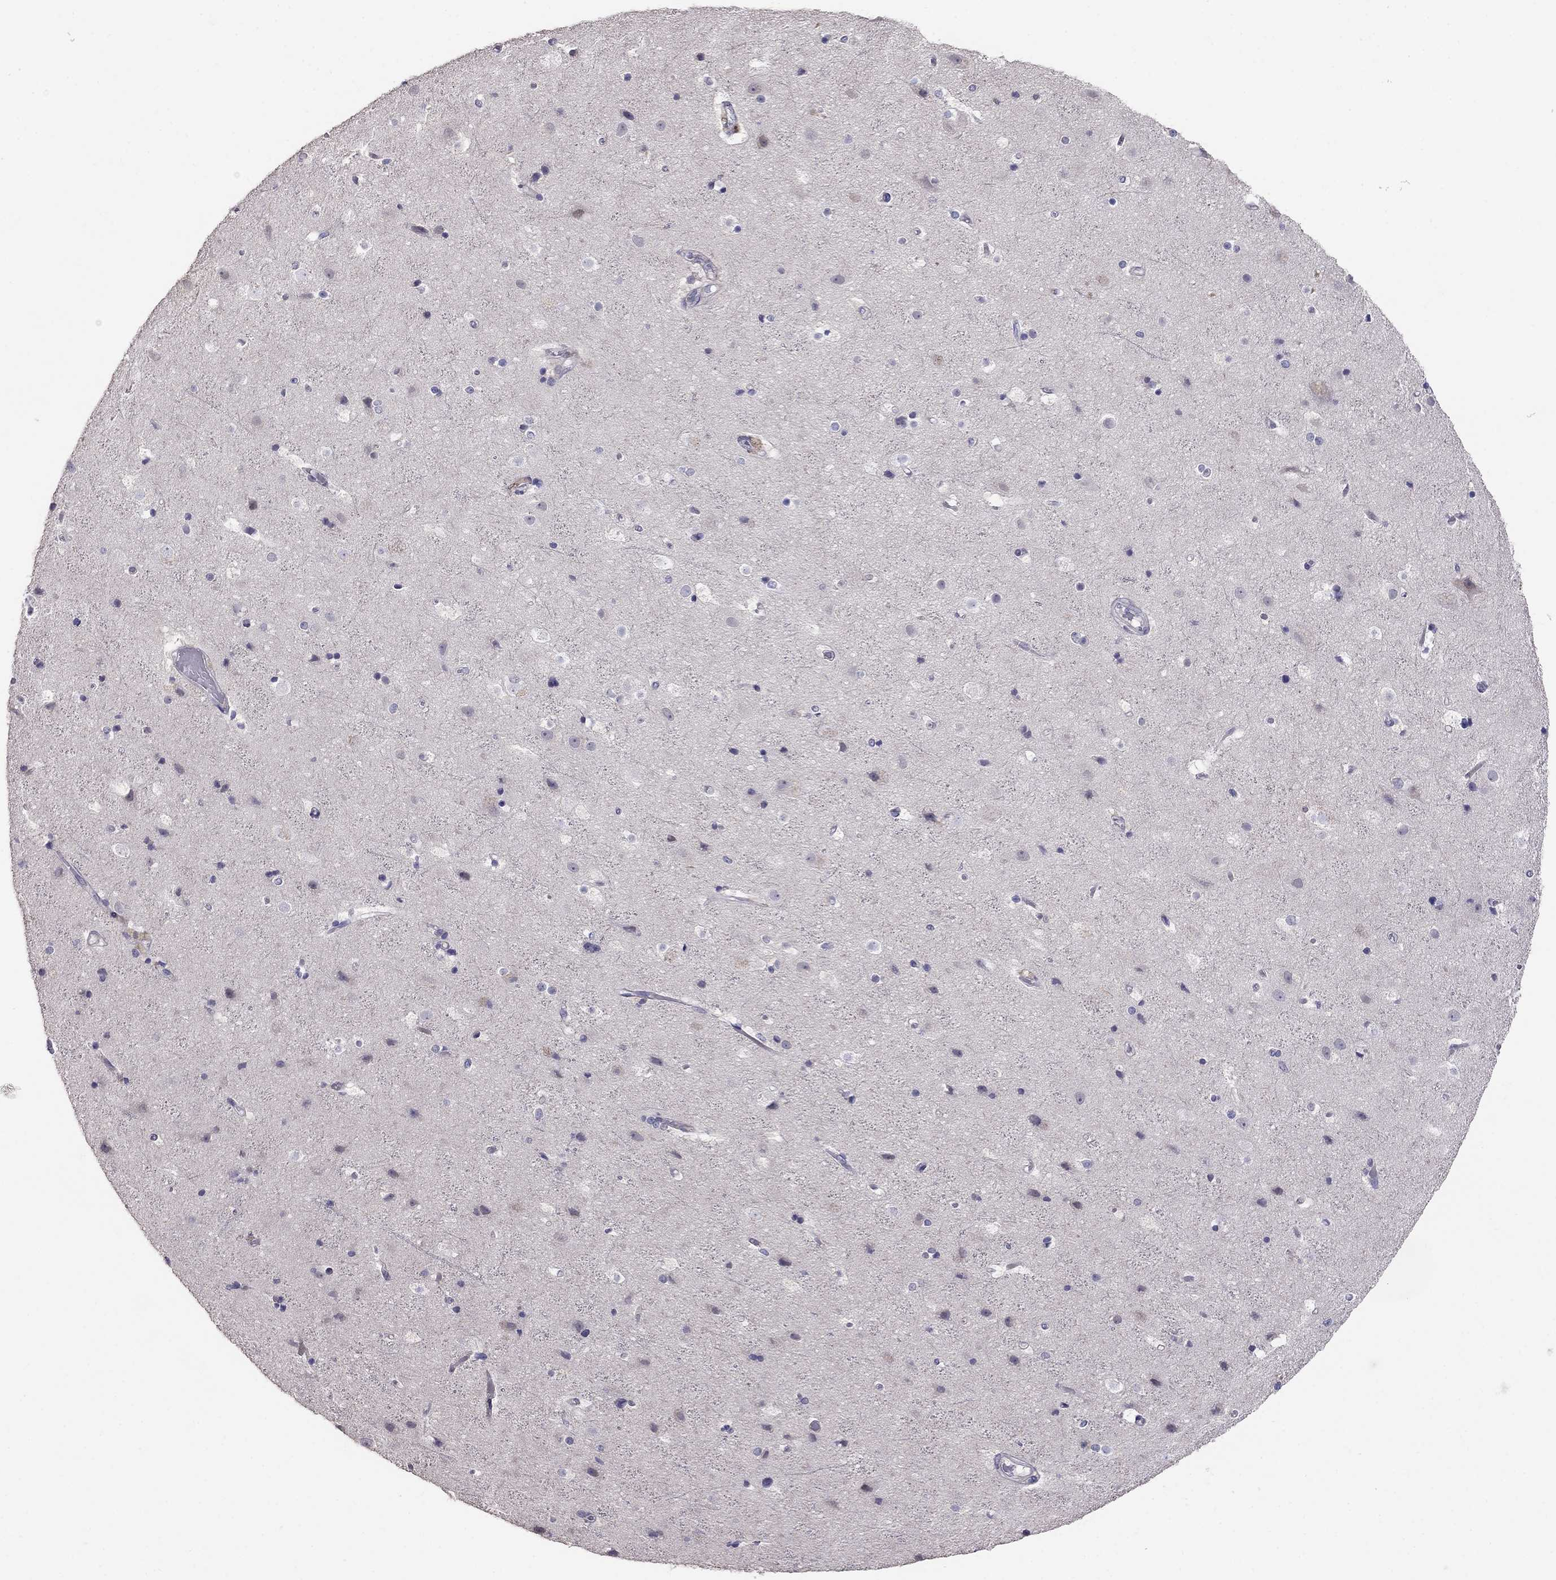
{"staining": {"intensity": "negative", "quantity": "none", "location": "none"}, "tissue": "cerebral cortex", "cell_type": "Endothelial cells", "image_type": "normal", "snomed": [{"axis": "morphology", "description": "Normal tissue, NOS"}, {"axis": "topography", "description": "Cerebral cortex"}], "caption": "A histopathology image of cerebral cortex stained for a protein shows no brown staining in endothelial cells.", "gene": "MAGEB4", "patient": {"sex": "female", "age": 52}}